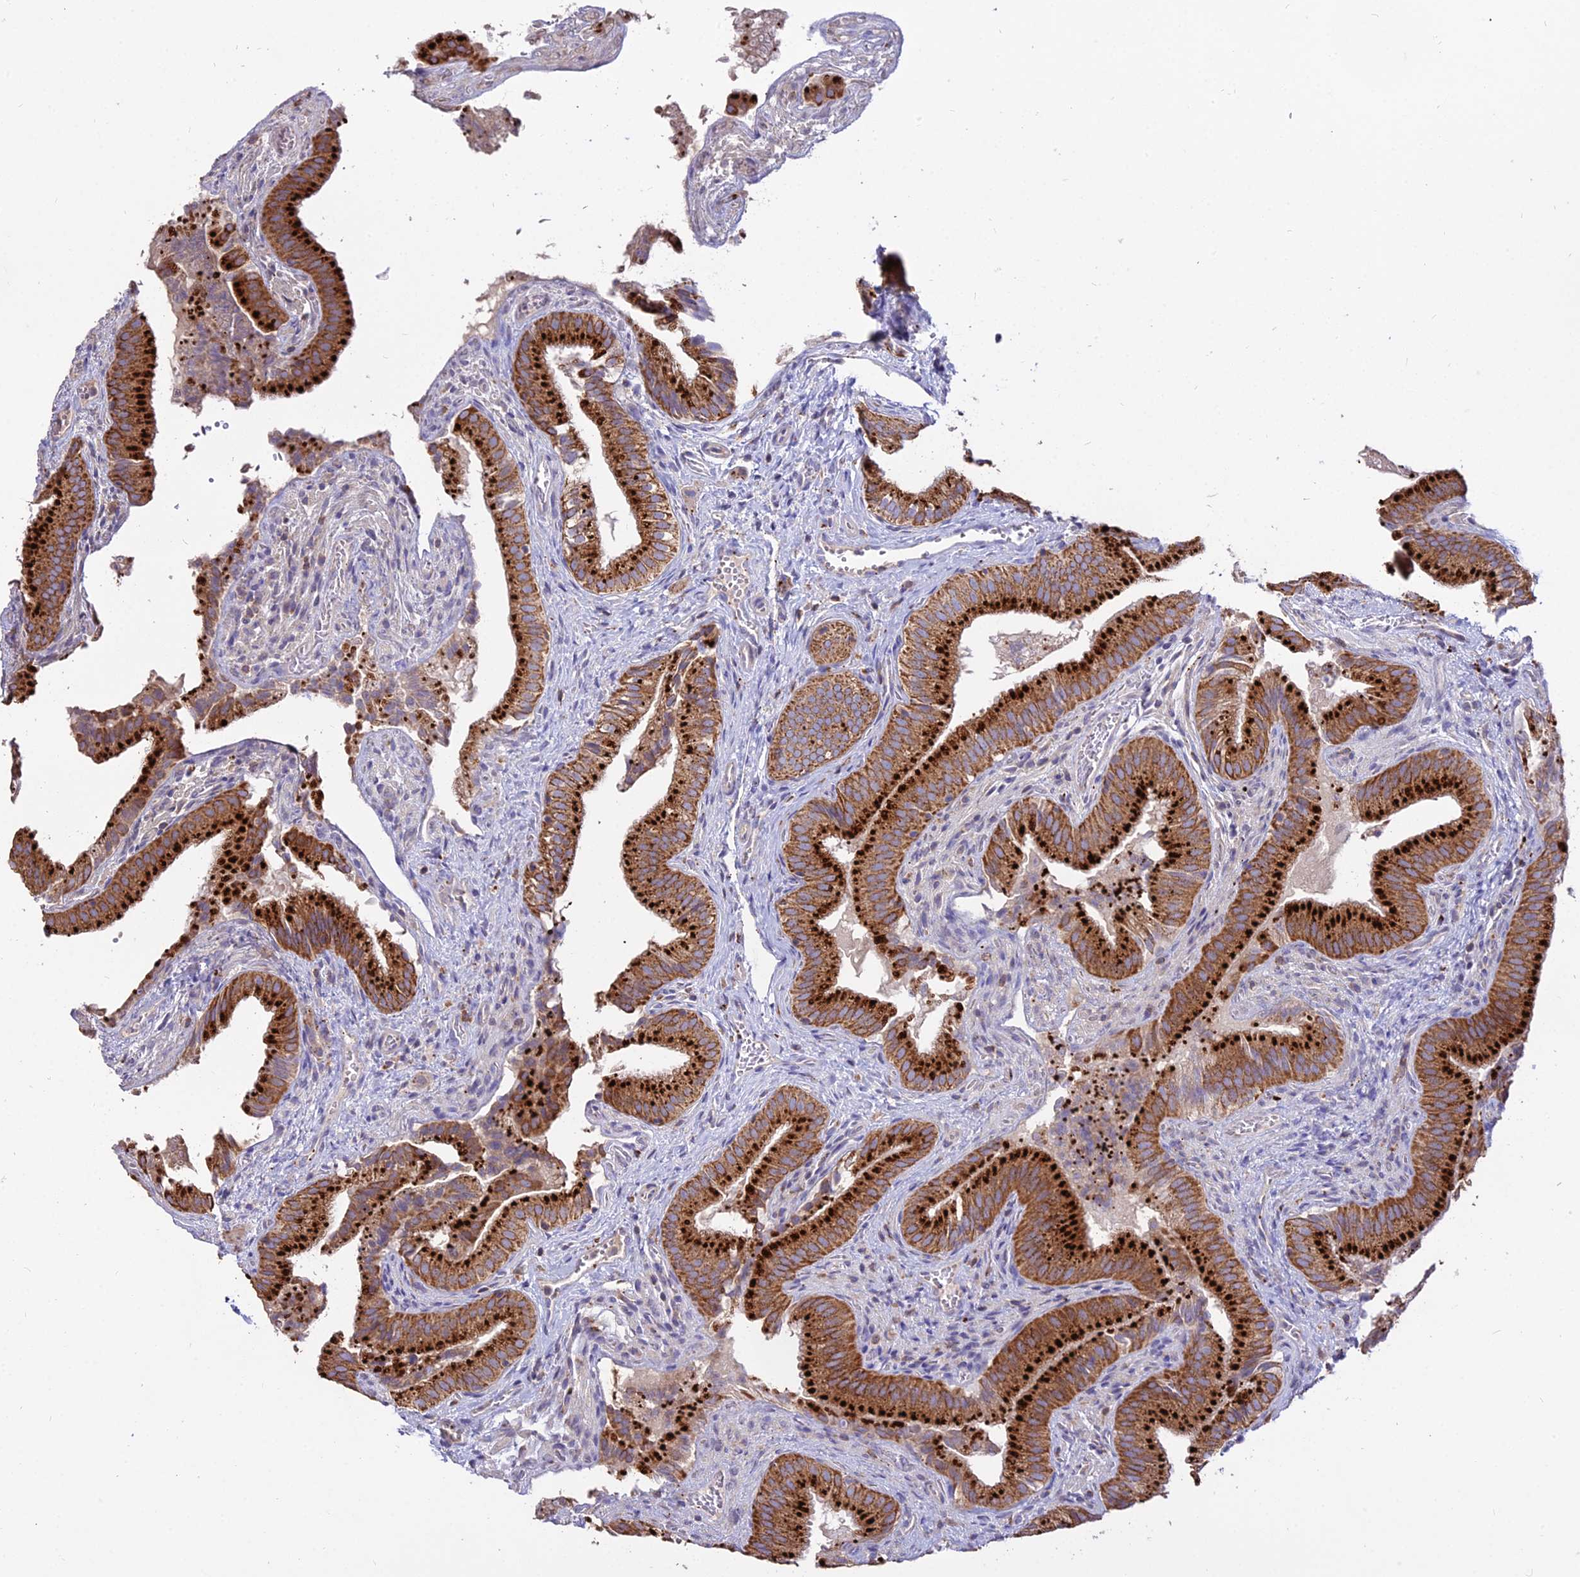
{"staining": {"intensity": "strong", "quantity": ">75%", "location": "cytoplasmic/membranous"}, "tissue": "gallbladder", "cell_type": "Glandular cells", "image_type": "normal", "snomed": [{"axis": "morphology", "description": "Normal tissue, NOS"}, {"axis": "topography", "description": "Gallbladder"}], "caption": "Benign gallbladder was stained to show a protein in brown. There is high levels of strong cytoplasmic/membranous staining in about >75% of glandular cells.", "gene": "PNLIPRP3", "patient": {"sex": "female", "age": 30}}